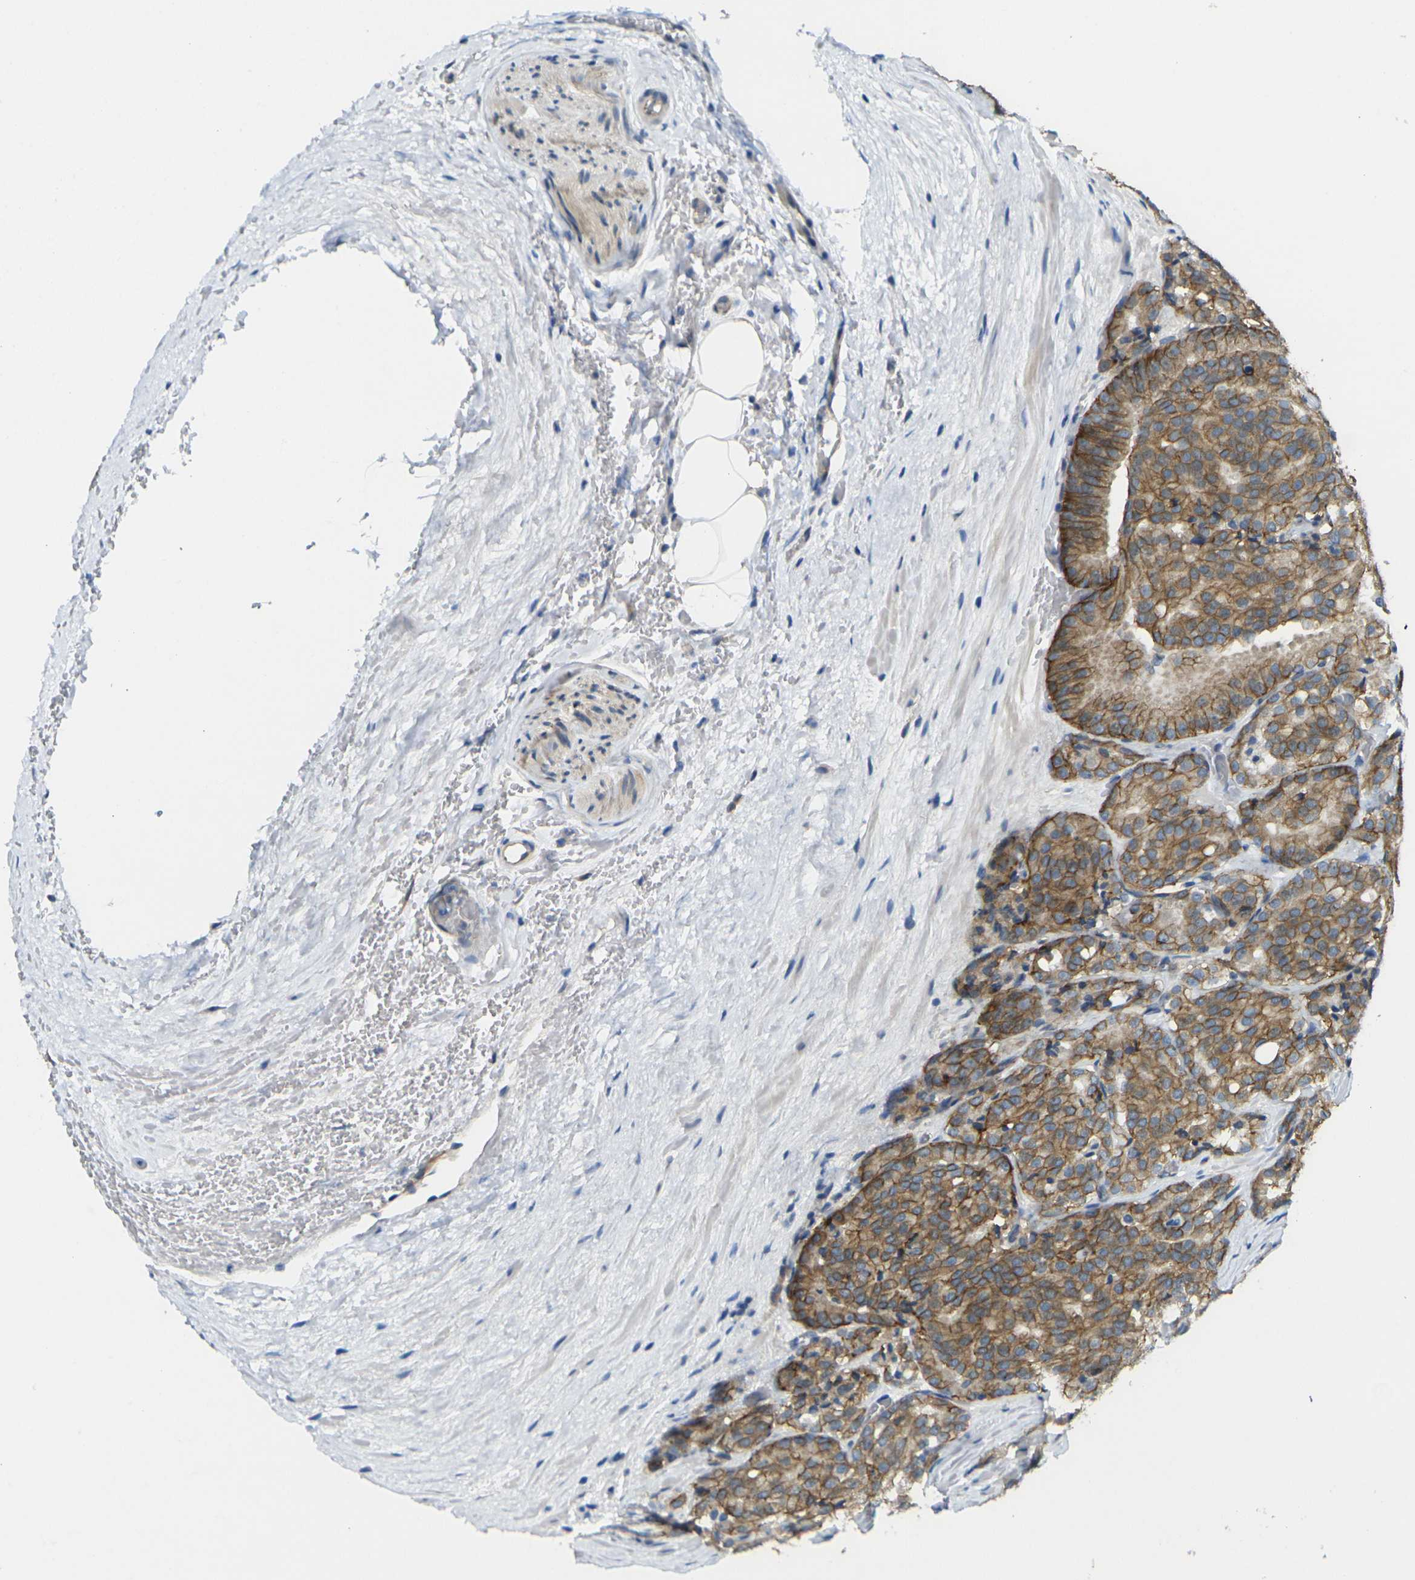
{"staining": {"intensity": "moderate", "quantity": ">75%", "location": "cytoplasmic/membranous"}, "tissue": "prostate cancer", "cell_type": "Tumor cells", "image_type": "cancer", "snomed": [{"axis": "morphology", "description": "Adenocarcinoma, High grade"}, {"axis": "topography", "description": "Prostate"}], "caption": "Moderate cytoplasmic/membranous staining is appreciated in about >75% of tumor cells in prostate cancer (adenocarcinoma (high-grade)).", "gene": "RHBDD1", "patient": {"sex": "male", "age": 64}}